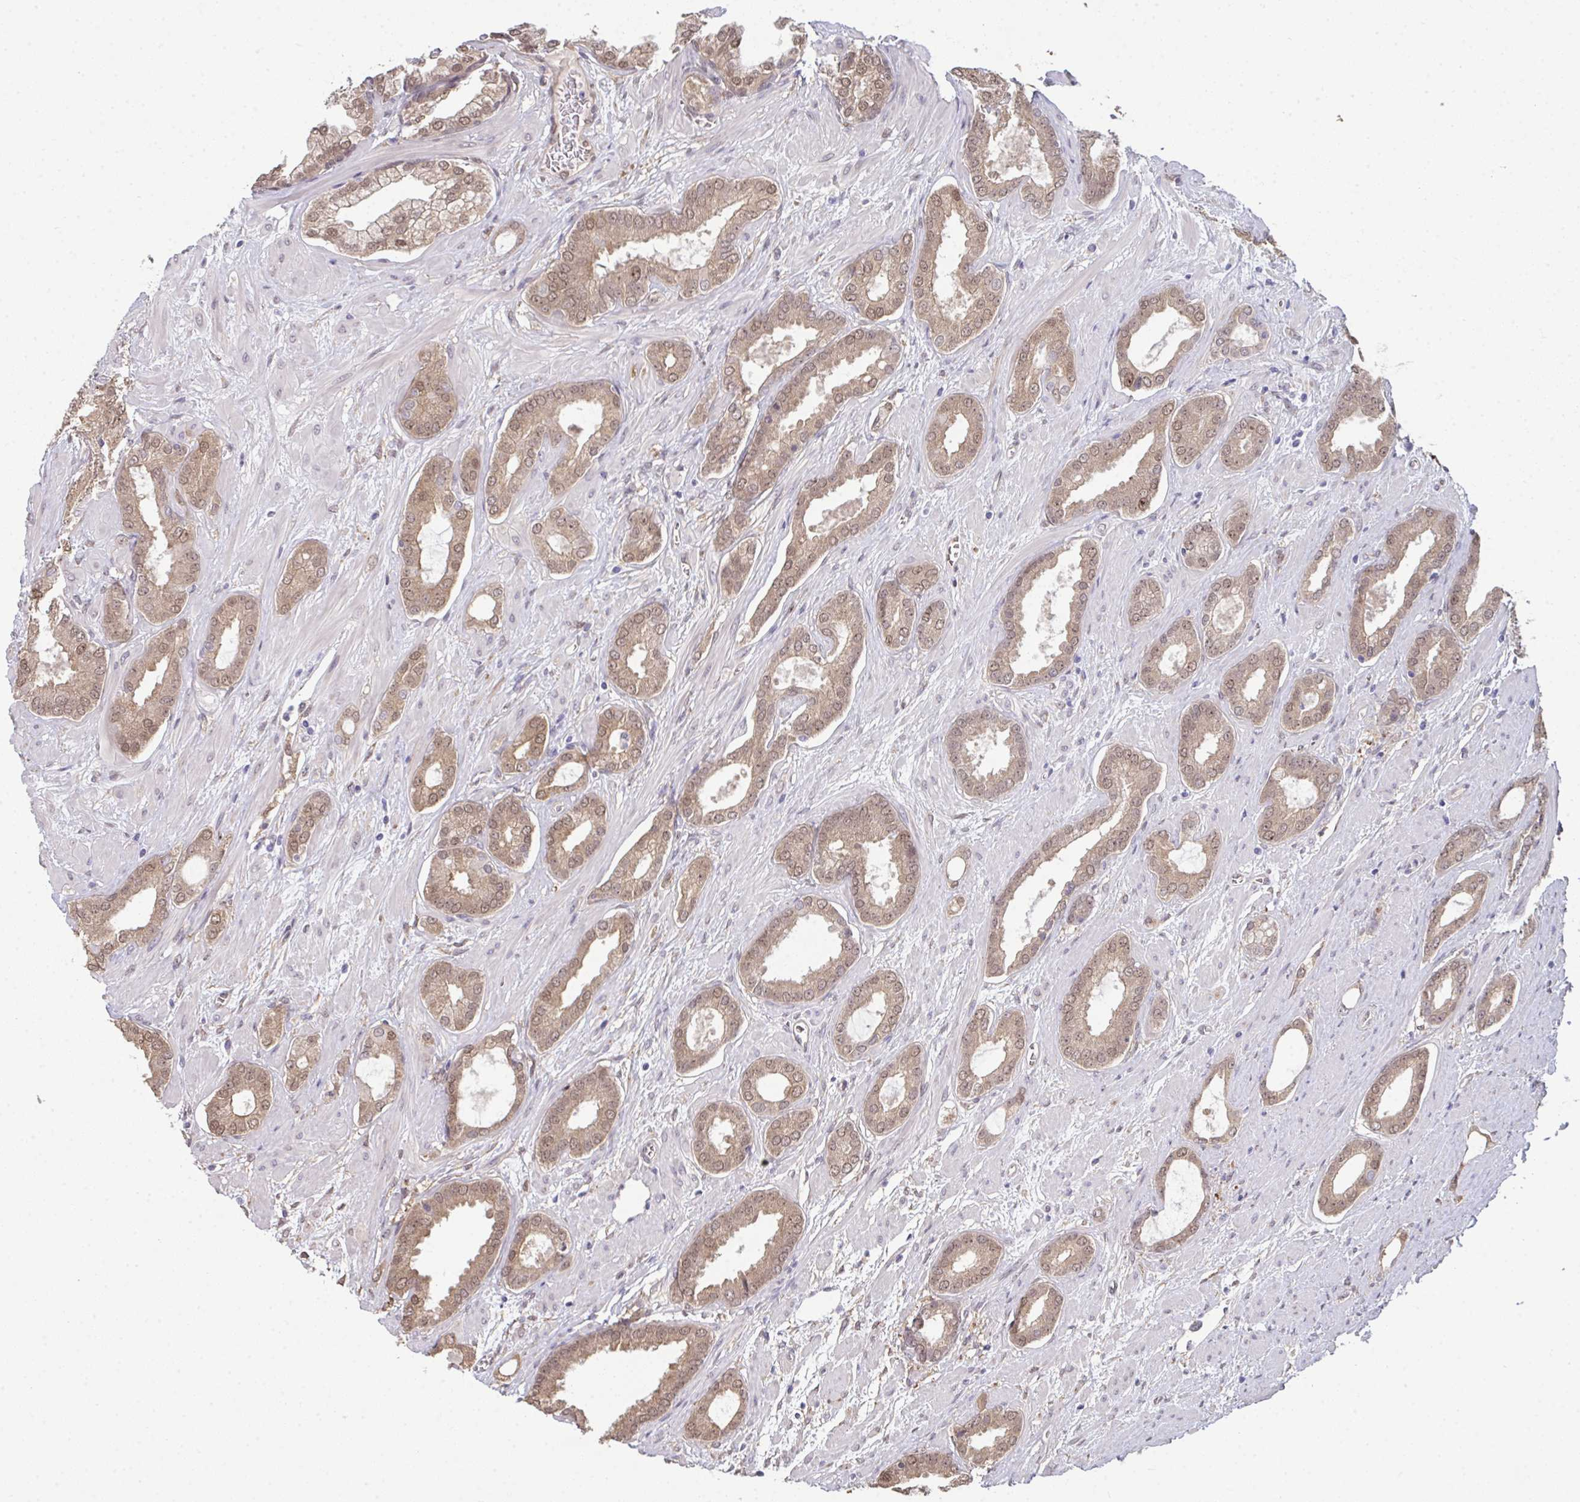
{"staining": {"intensity": "weak", "quantity": ">75%", "location": "cytoplasmic/membranous,nuclear"}, "tissue": "prostate cancer", "cell_type": "Tumor cells", "image_type": "cancer", "snomed": [{"axis": "morphology", "description": "Adenocarcinoma, High grade"}, {"axis": "topography", "description": "Prostate"}], "caption": "The histopathology image exhibits a brown stain indicating the presence of a protein in the cytoplasmic/membranous and nuclear of tumor cells in high-grade adenocarcinoma (prostate).", "gene": "SETD7", "patient": {"sex": "male", "age": 58}}